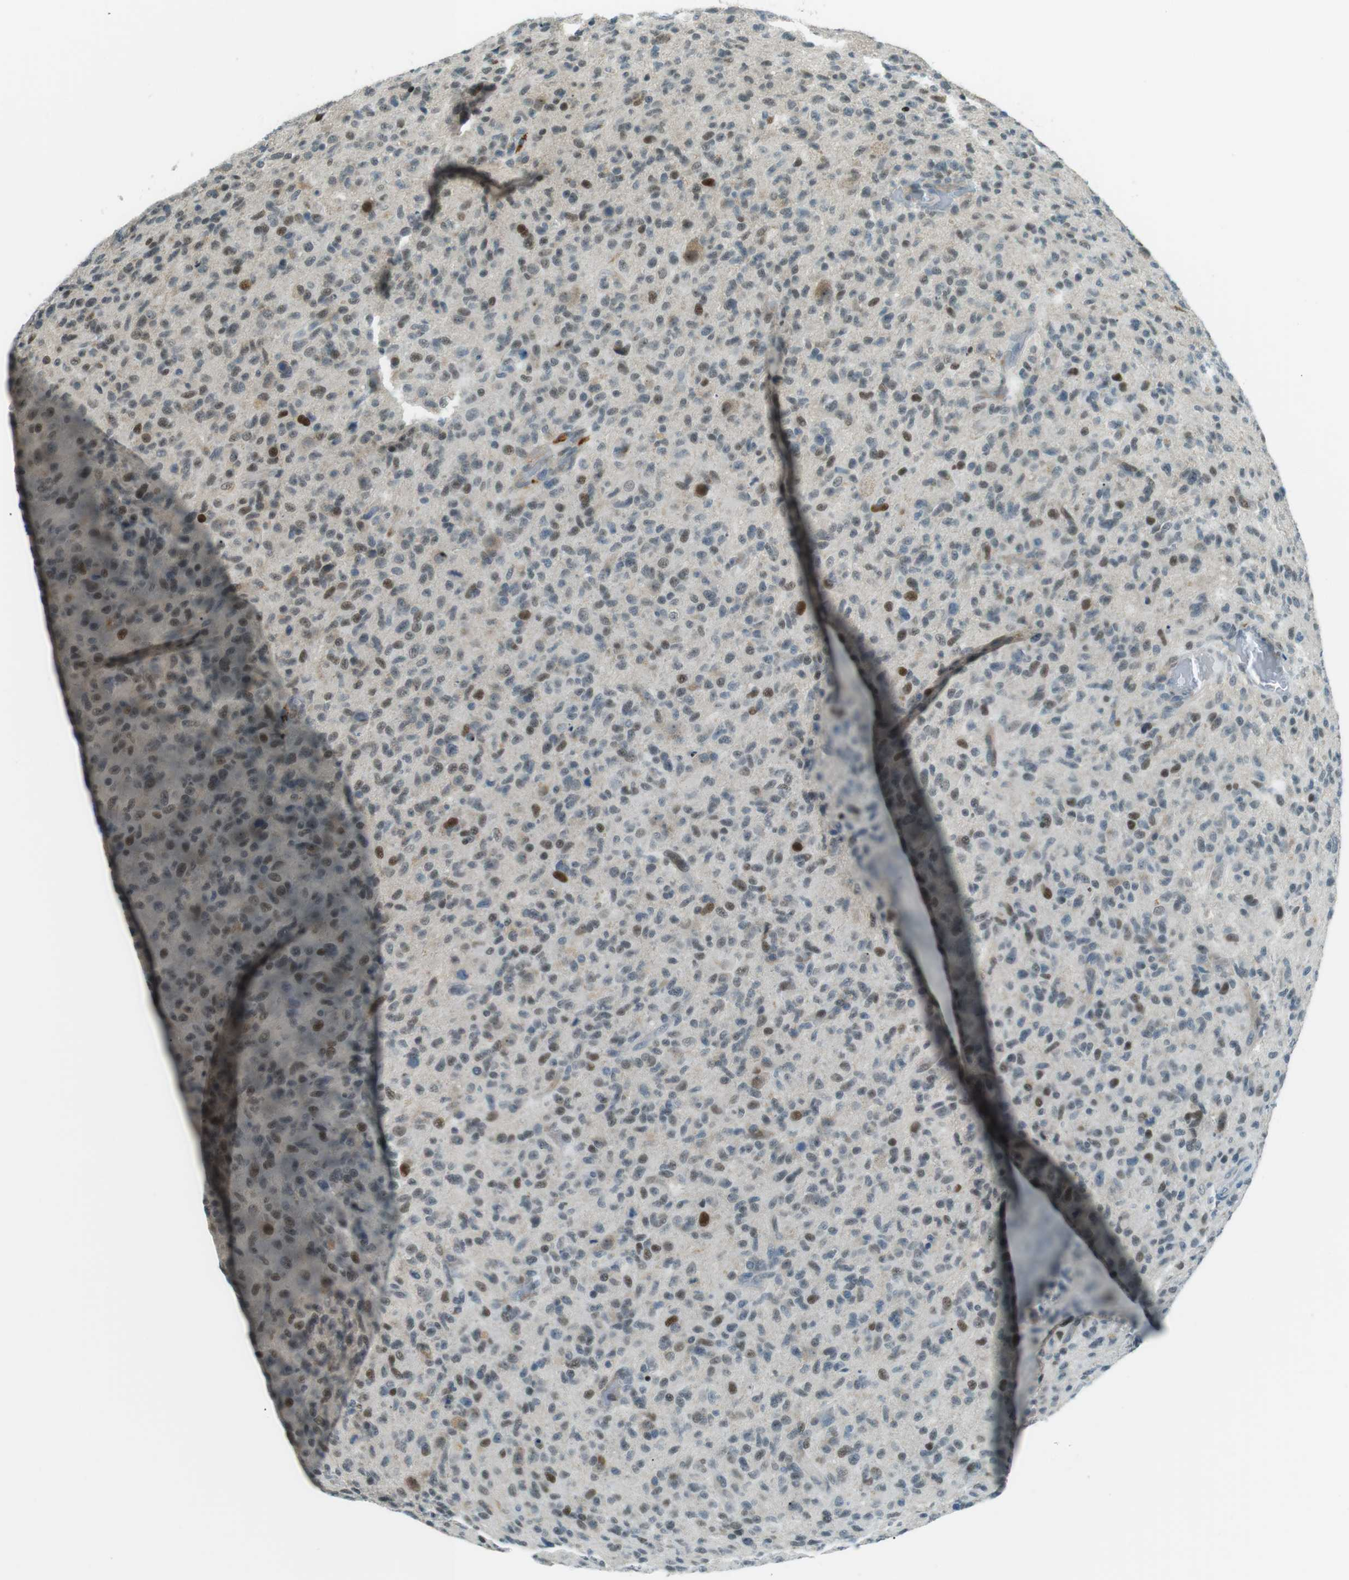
{"staining": {"intensity": "moderate", "quantity": "25%-75%", "location": "nuclear"}, "tissue": "glioma", "cell_type": "Tumor cells", "image_type": "cancer", "snomed": [{"axis": "morphology", "description": "Glioma, malignant, High grade"}, {"axis": "topography", "description": "Brain"}], "caption": "Immunohistochemical staining of human malignant glioma (high-grade) displays medium levels of moderate nuclear positivity in approximately 25%-75% of tumor cells.", "gene": "PJA1", "patient": {"sex": "male", "age": 71}}